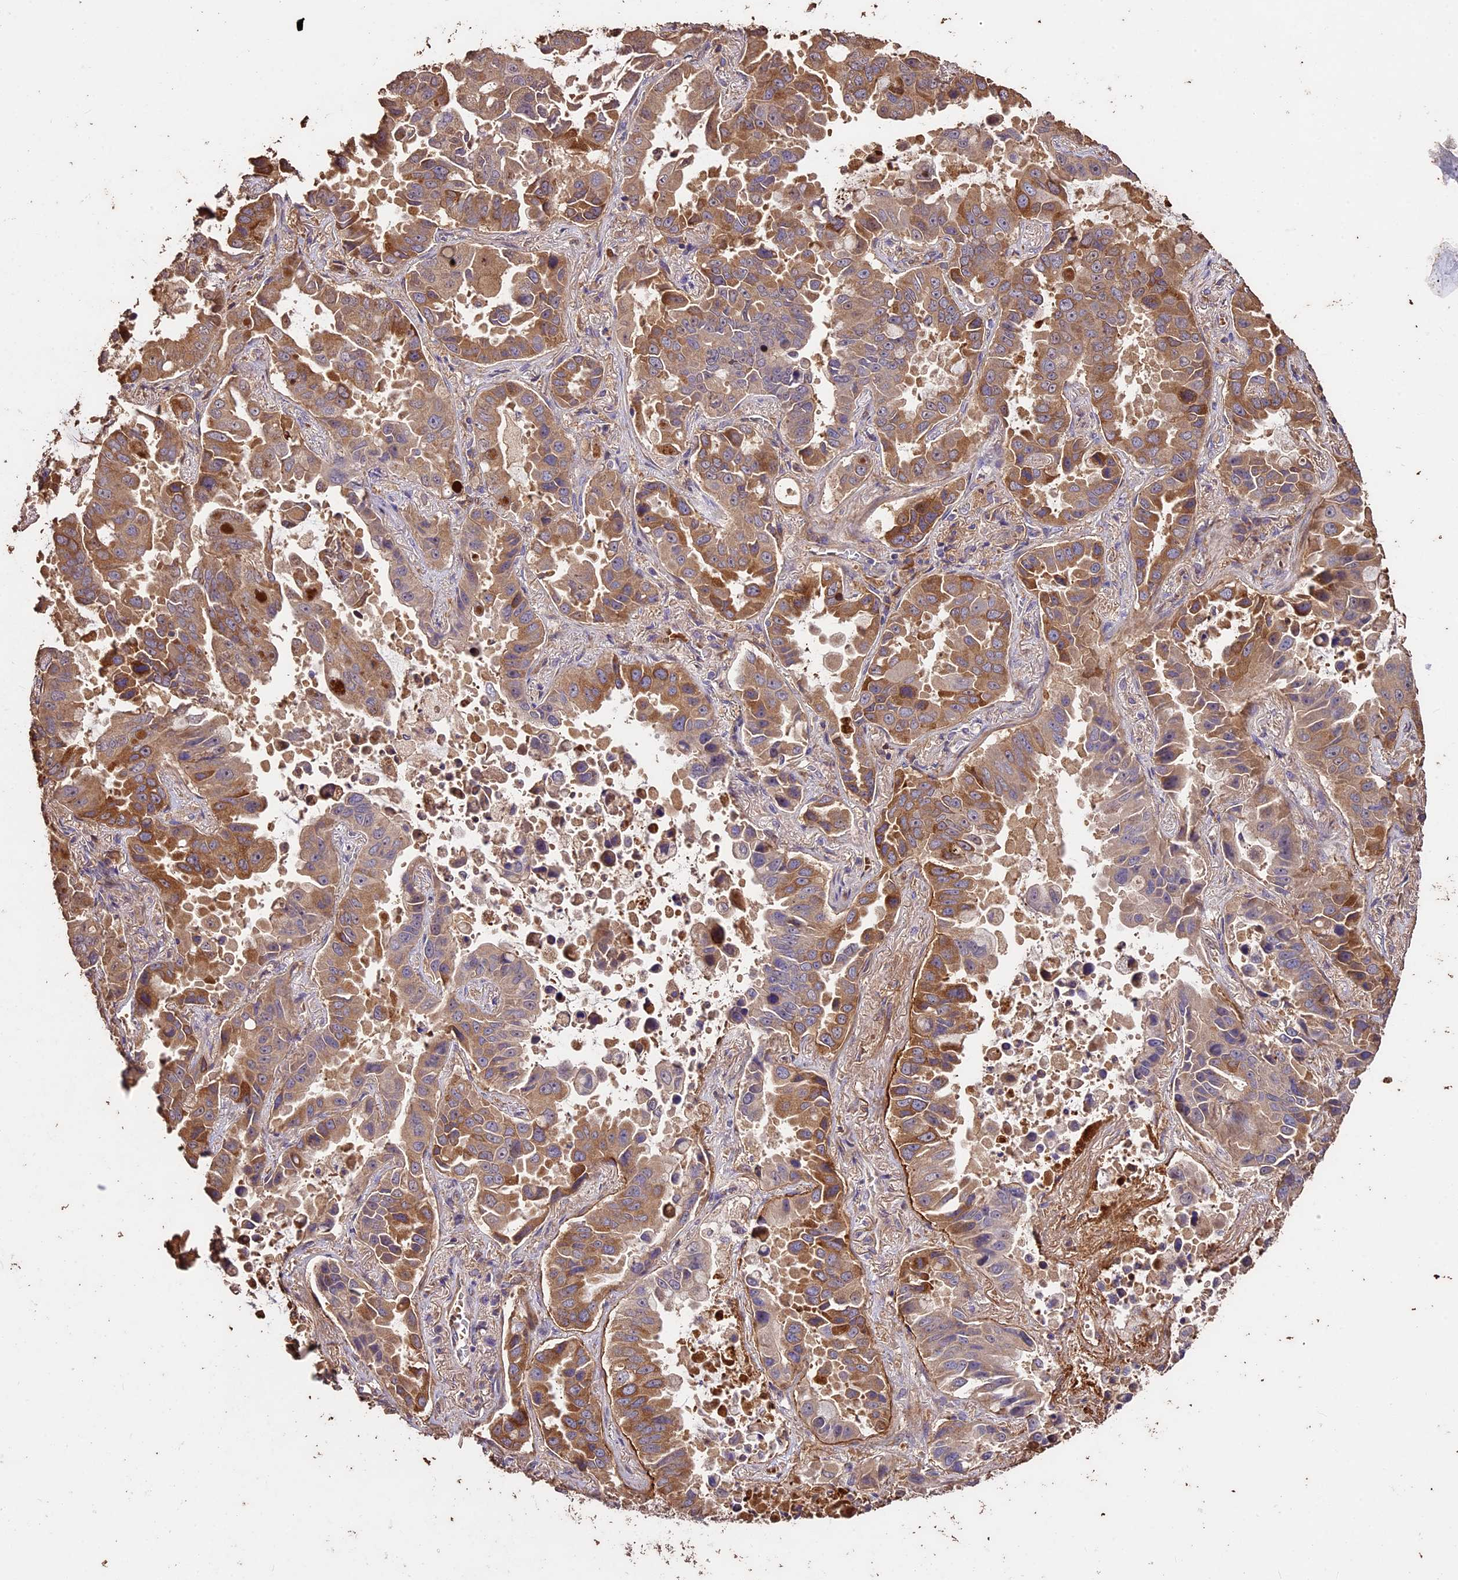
{"staining": {"intensity": "moderate", "quantity": ">75%", "location": "cytoplasmic/membranous"}, "tissue": "lung cancer", "cell_type": "Tumor cells", "image_type": "cancer", "snomed": [{"axis": "morphology", "description": "Adenocarcinoma, NOS"}, {"axis": "topography", "description": "Lung"}], "caption": "Human adenocarcinoma (lung) stained with a brown dye shows moderate cytoplasmic/membranous positive positivity in approximately >75% of tumor cells.", "gene": "CRLF1", "patient": {"sex": "male", "age": 64}}